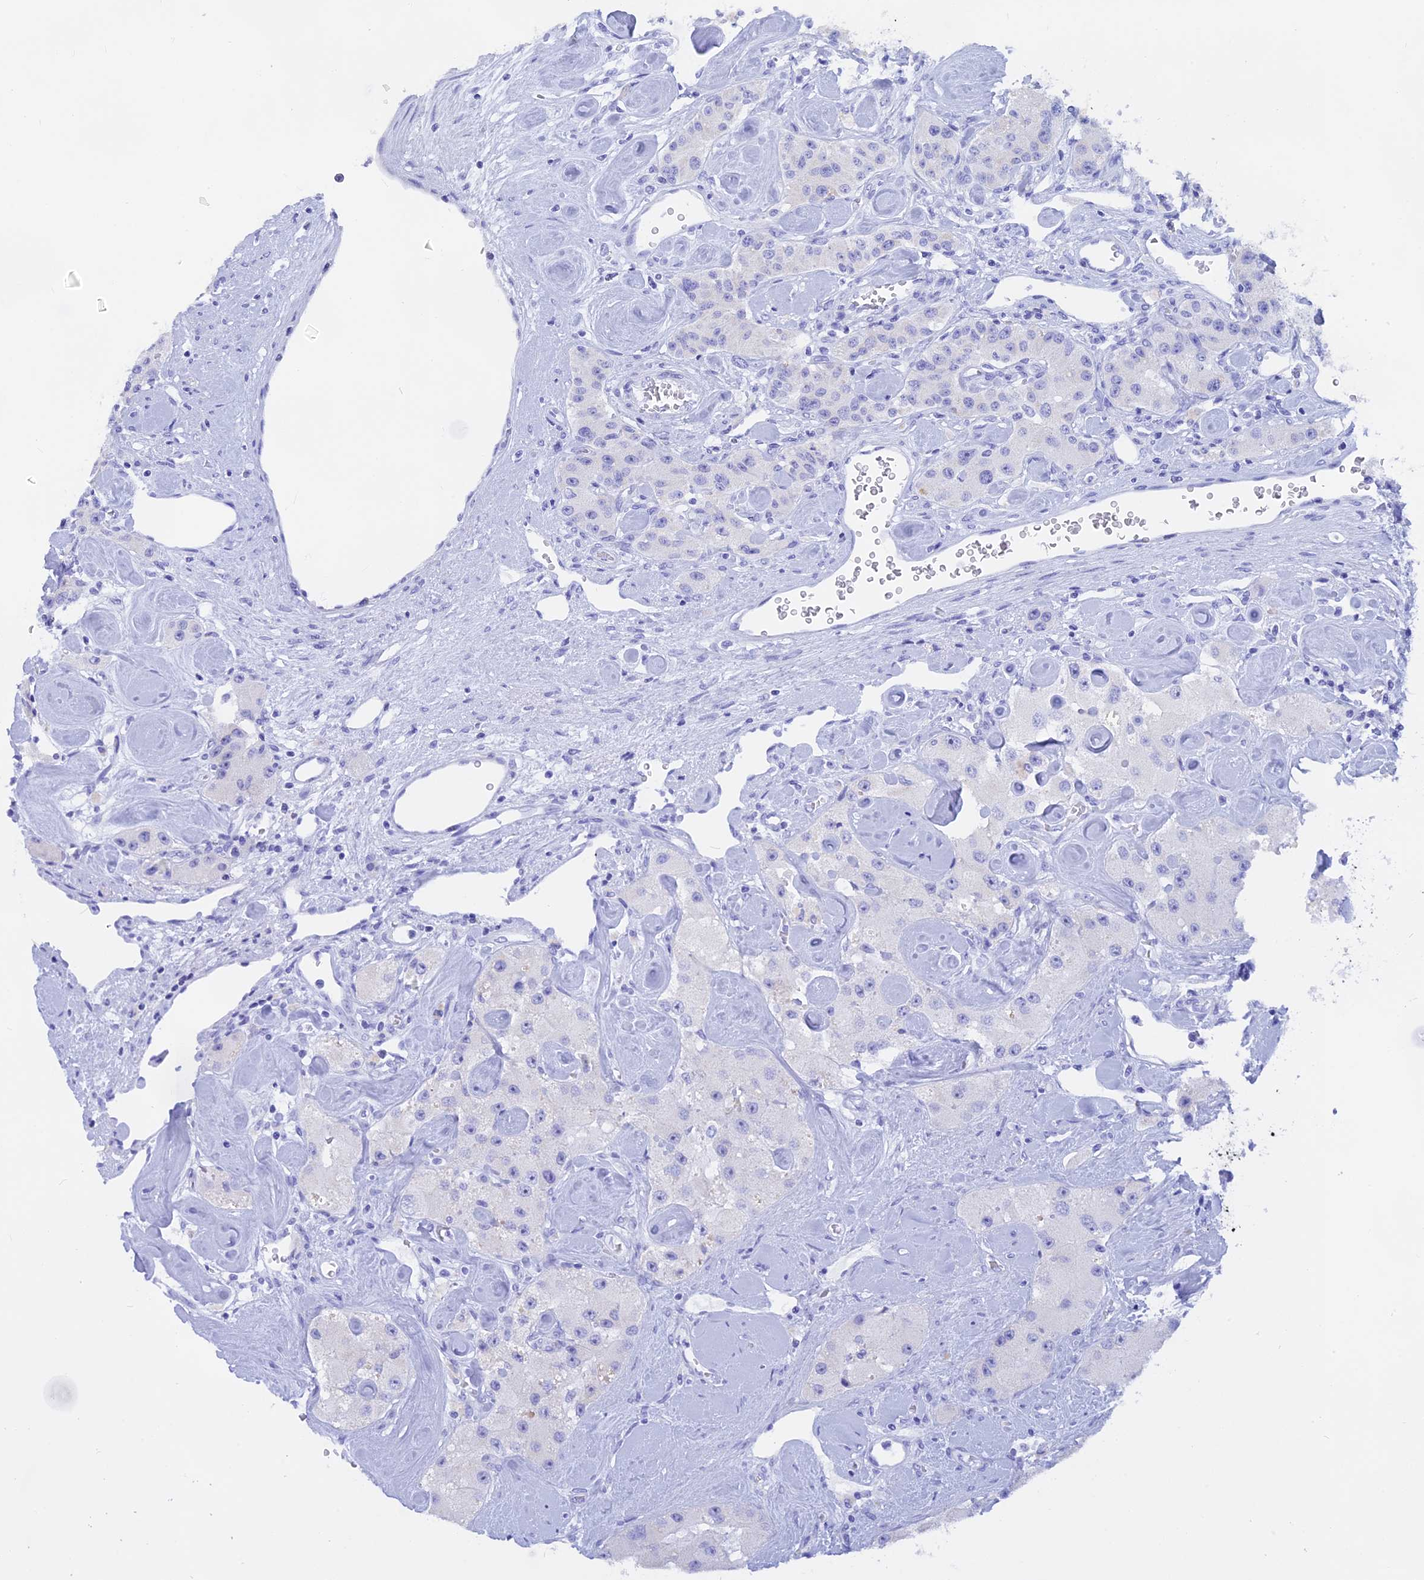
{"staining": {"intensity": "negative", "quantity": "none", "location": "none"}, "tissue": "carcinoid", "cell_type": "Tumor cells", "image_type": "cancer", "snomed": [{"axis": "morphology", "description": "Carcinoid, malignant, NOS"}, {"axis": "topography", "description": "Pancreas"}], "caption": "An image of human carcinoid is negative for staining in tumor cells.", "gene": "ISCA1", "patient": {"sex": "male", "age": 41}}